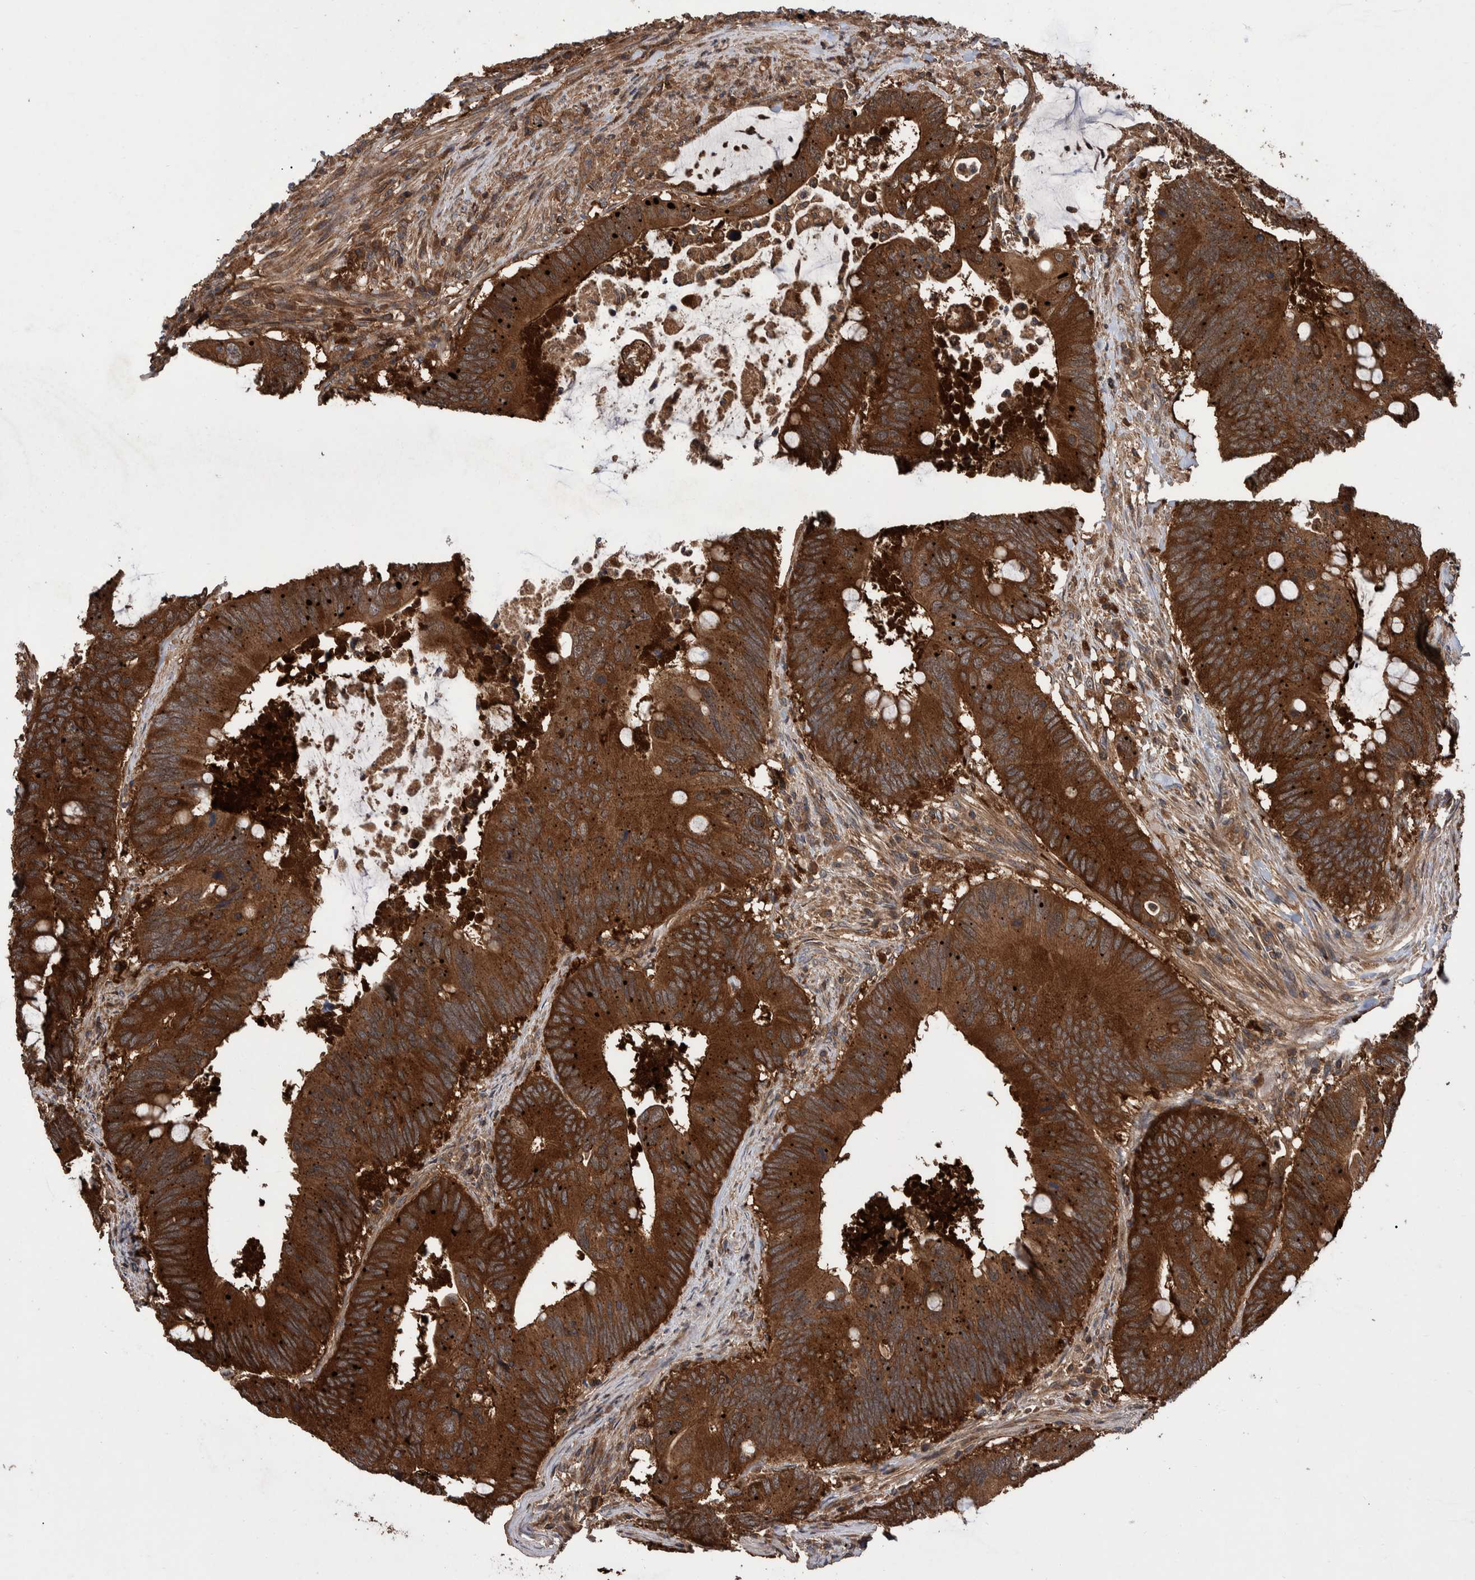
{"staining": {"intensity": "strong", "quantity": ">75%", "location": "cytoplasmic/membranous"}, "tissue": "colorectal cancer", "cell_type": "Tumor cells", "image_type": "cancer", "snomed": [{"axis": "morphology", "description": "Adenocarcinoma, NOS"}, {"axis": "topography", "description": "Colon"}], "caption": "Immunohistochemistry (IHC) (DAB) staining of colorectal cancer (adenocarcinoma) reveals strong cytoplasmic/membranous protein staining in approximately >75% of tumor cells. The protein is shown in brown color, while the nuclei are stained blue.", "gene": "VBP1", "patient": {"sex": "male", "age": 71}}